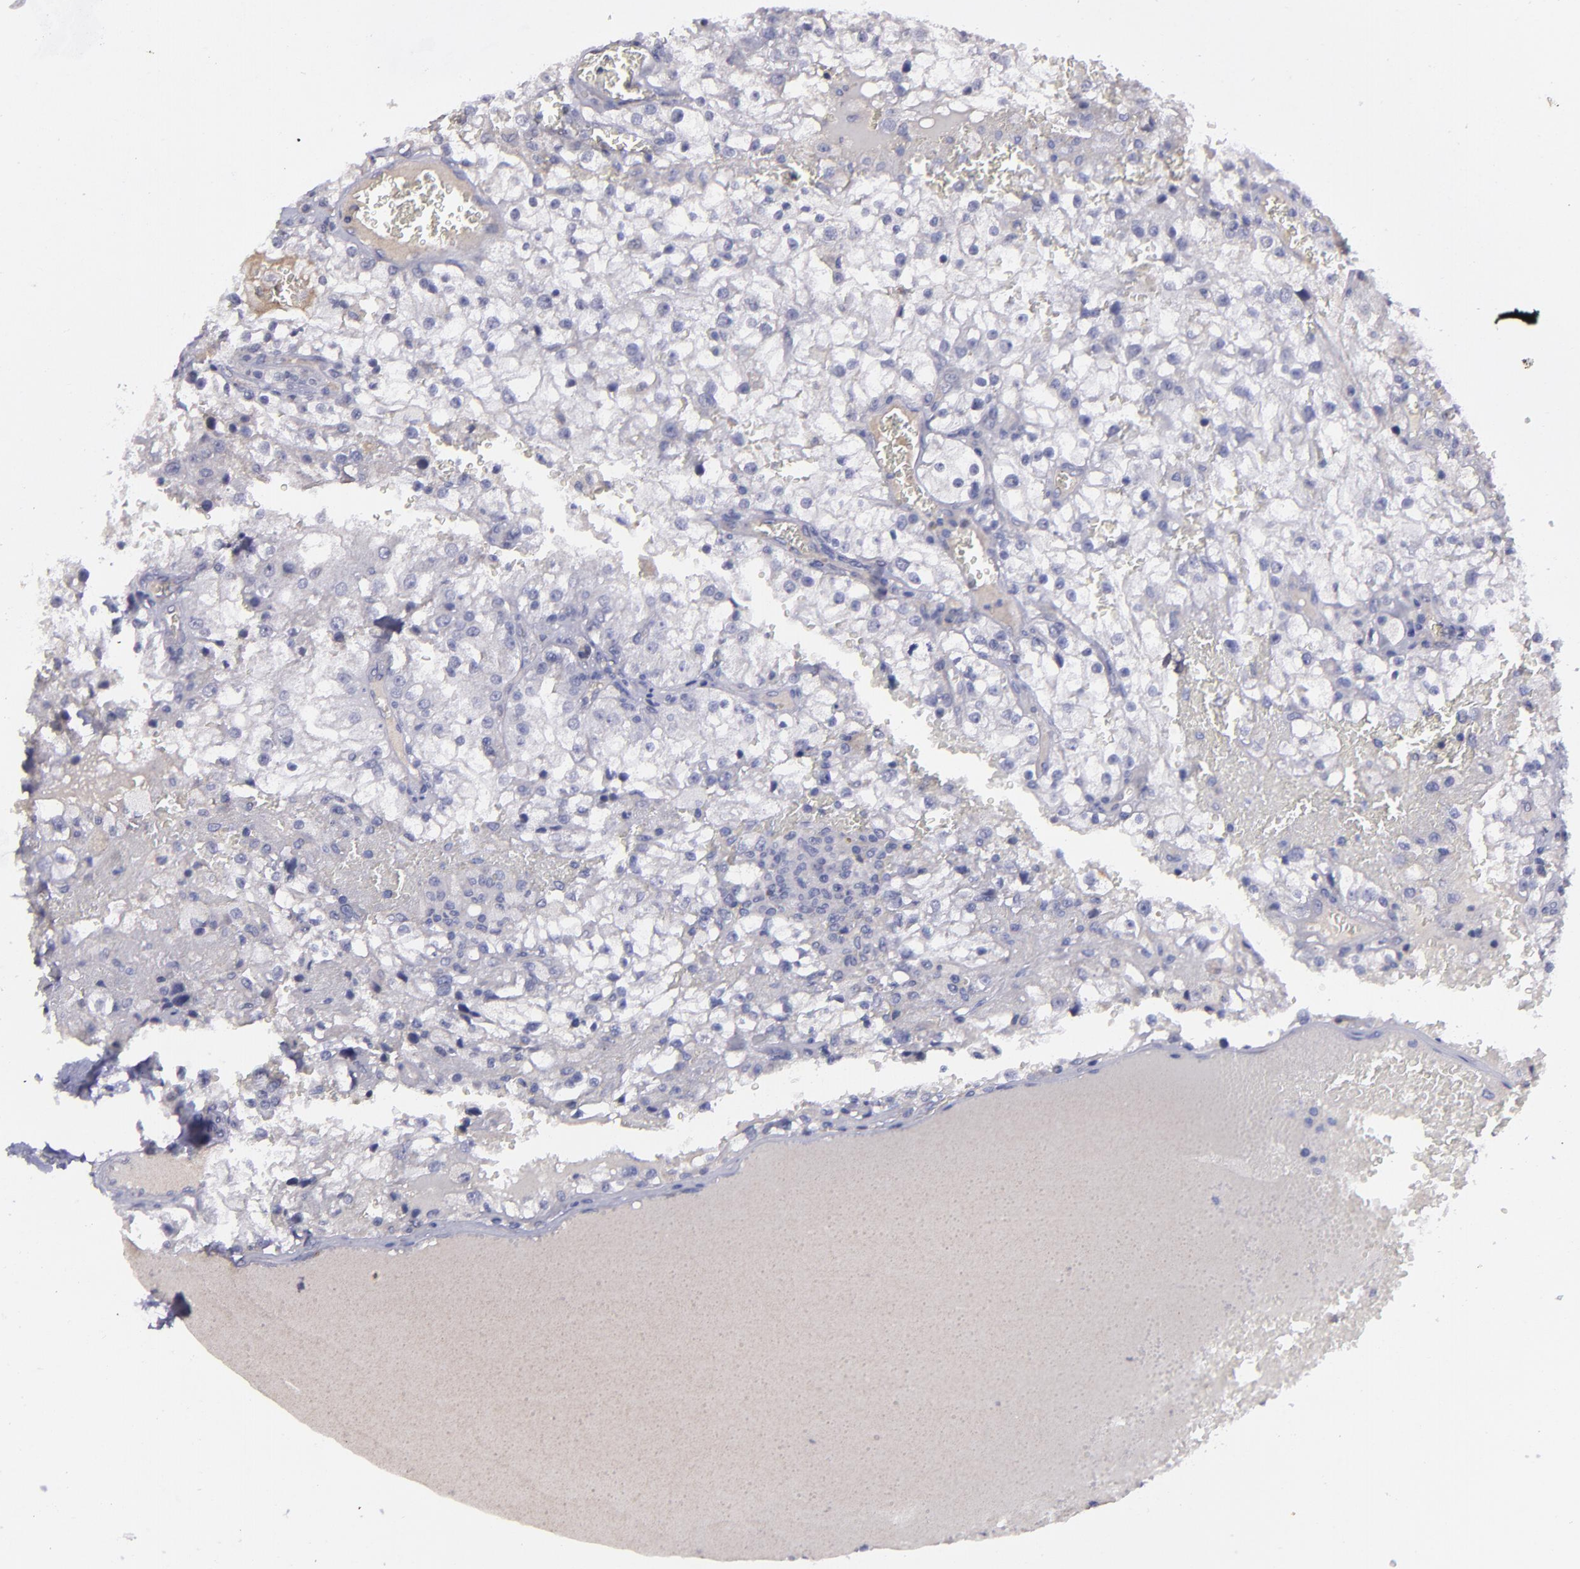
{"staining": {"intensity": "weak", "quantity": "<25%", "location": "cytoplasmic/membranous"}, "tissue": "renal cancer", "cell_type": "Tumor cells", "image_type": "cancer", "snomed": [{"axis": "morphology", "description": "Adenocarcinoma, NOS"}, {"axis": "topography", "description": "Kidney"}], "caption": "Immunohistochemistry (IHC) image of neoplastic tissue: adenocarcinoma (renal) stained with DAB exhibits no significant protein staining in tumor cells.", "gene": "MASP1", "patient": {"sex": "female", "age": 74}}